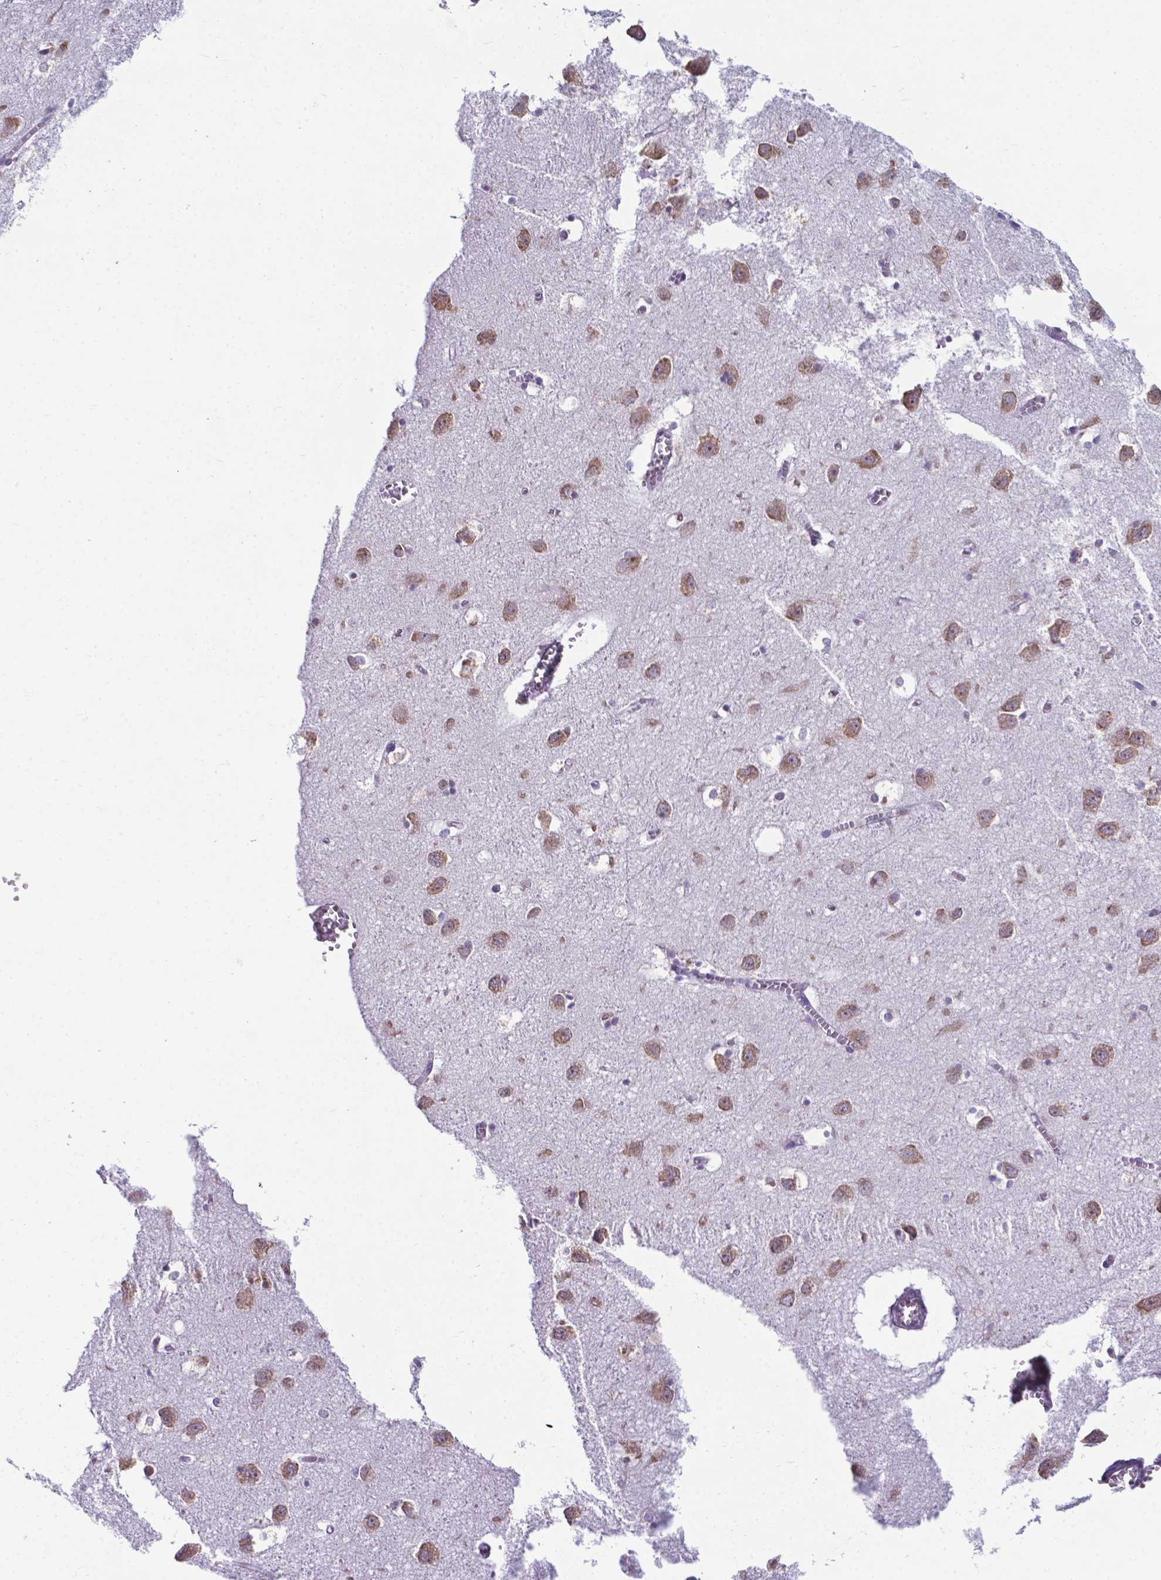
{"staining": {"intensity": "negative", "quantity": "none", "location": "none"}, "tissue": "cerebral cortex", "cell_type": "Endothelial cells", "image_type": "normal", "snomed": [{"axis": "morphology", "description": "Normal tissue, NOS"}, {"axis": "topography", "description": "Cerebral cortex"}], "caption": "High magnification brightfield microscopy of unremarkable cerebral cortex stained with DAB (brown) and counterstained with hematoxylin (blue): endothelial cells show no significant expression. (Brightfield microscopy of DAB IHC at high magnification).", "gene": "RPL6", "patient": {"sex": "male", "age": 70}}